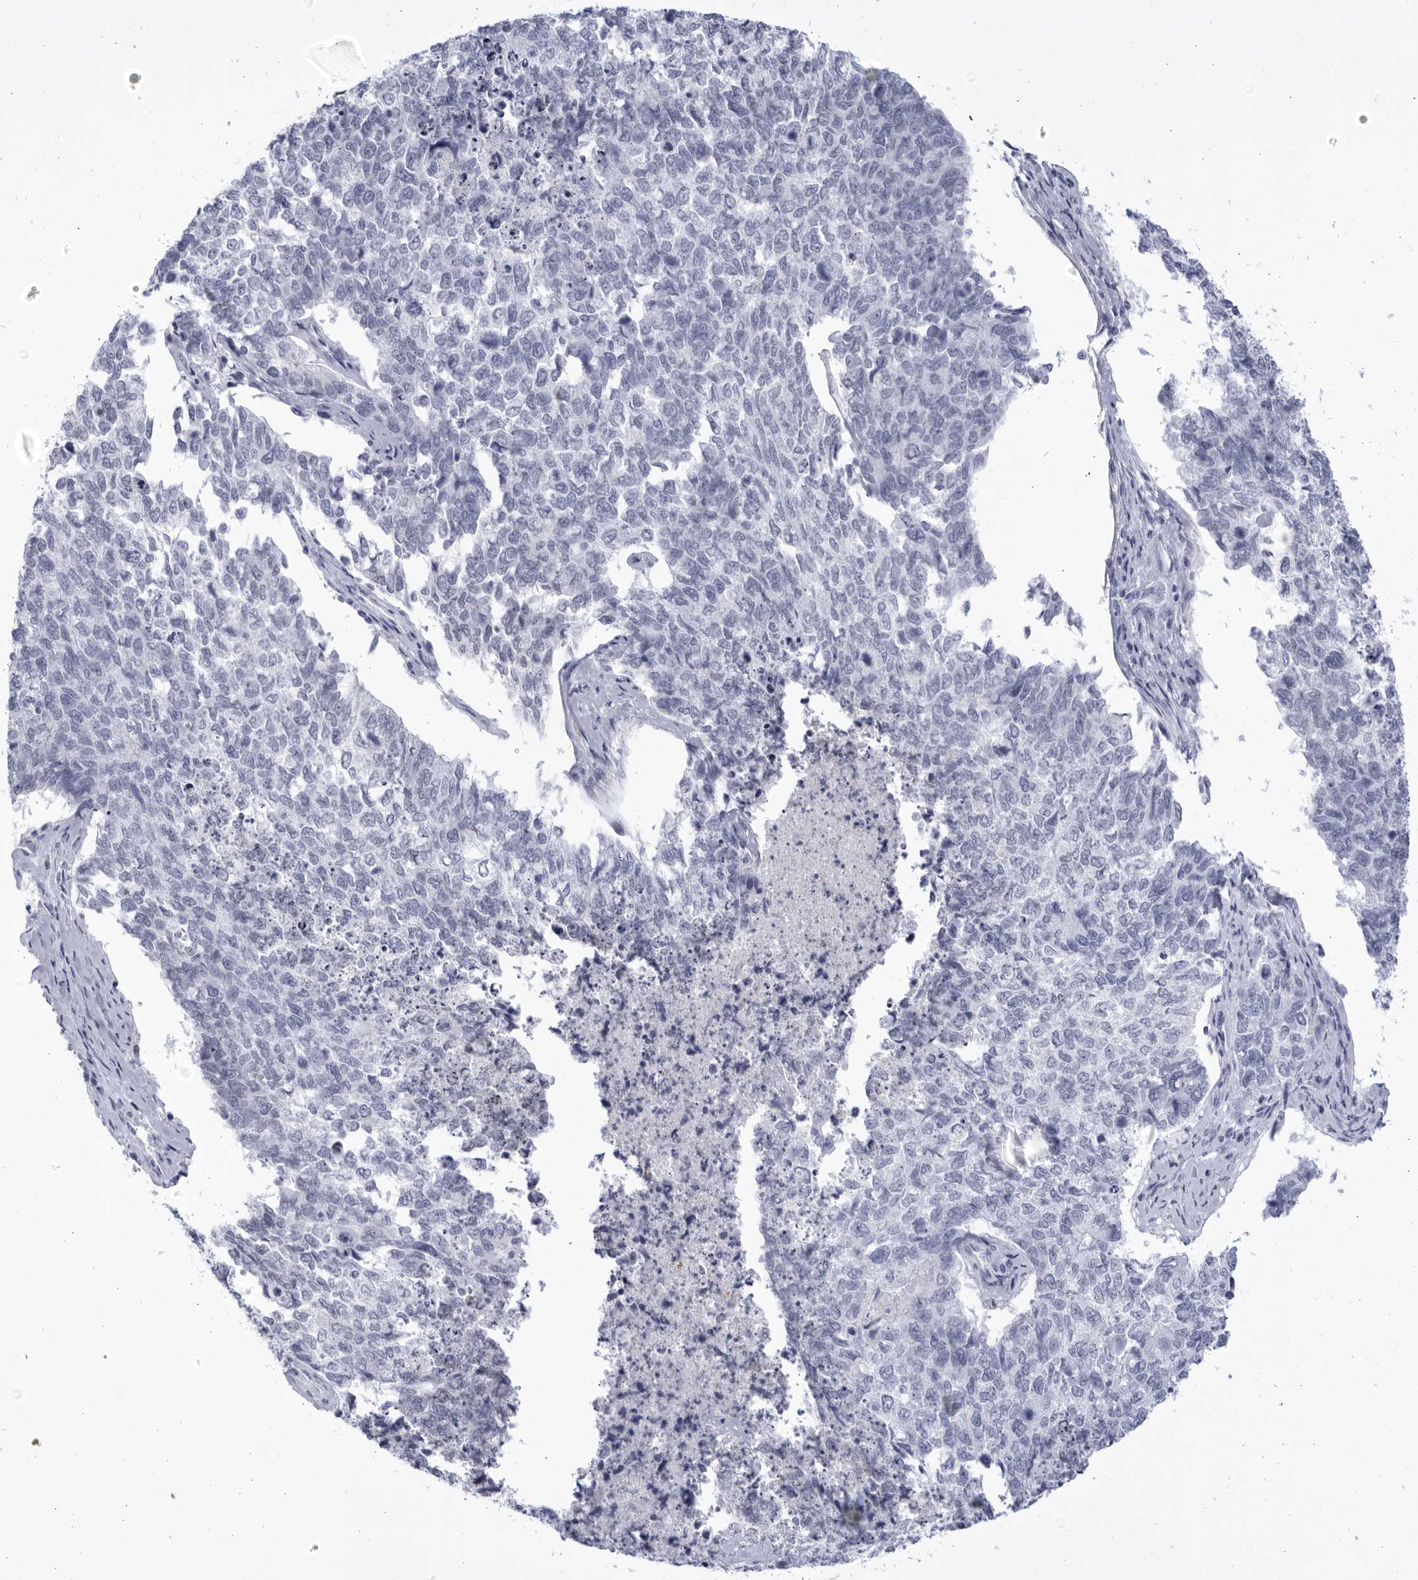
{"staining": {"intensity": "negative", "quantity": "none", "location": "none"}, "tissue": "cervical cancer", "cell_type": "Tumor cells", "image_type": "cancer", "snomed": [{"axis": "morphology", "description": "Squamous cell carcinoma, NOS"}, {"axis": "topography", "description": "Cervix"}], "caption": "High magnification brightfield microscopy of cervical cancer stained with DAB (brown) and counterstained with hematoxylin (blue): tumor cells show no significant positivity. (DAB immunohistochemistry (IHC) visualized using brightfield microscopy, high magnification).", "gene": "CCDC181", "patient": {"sex": "female", "age": 63}}